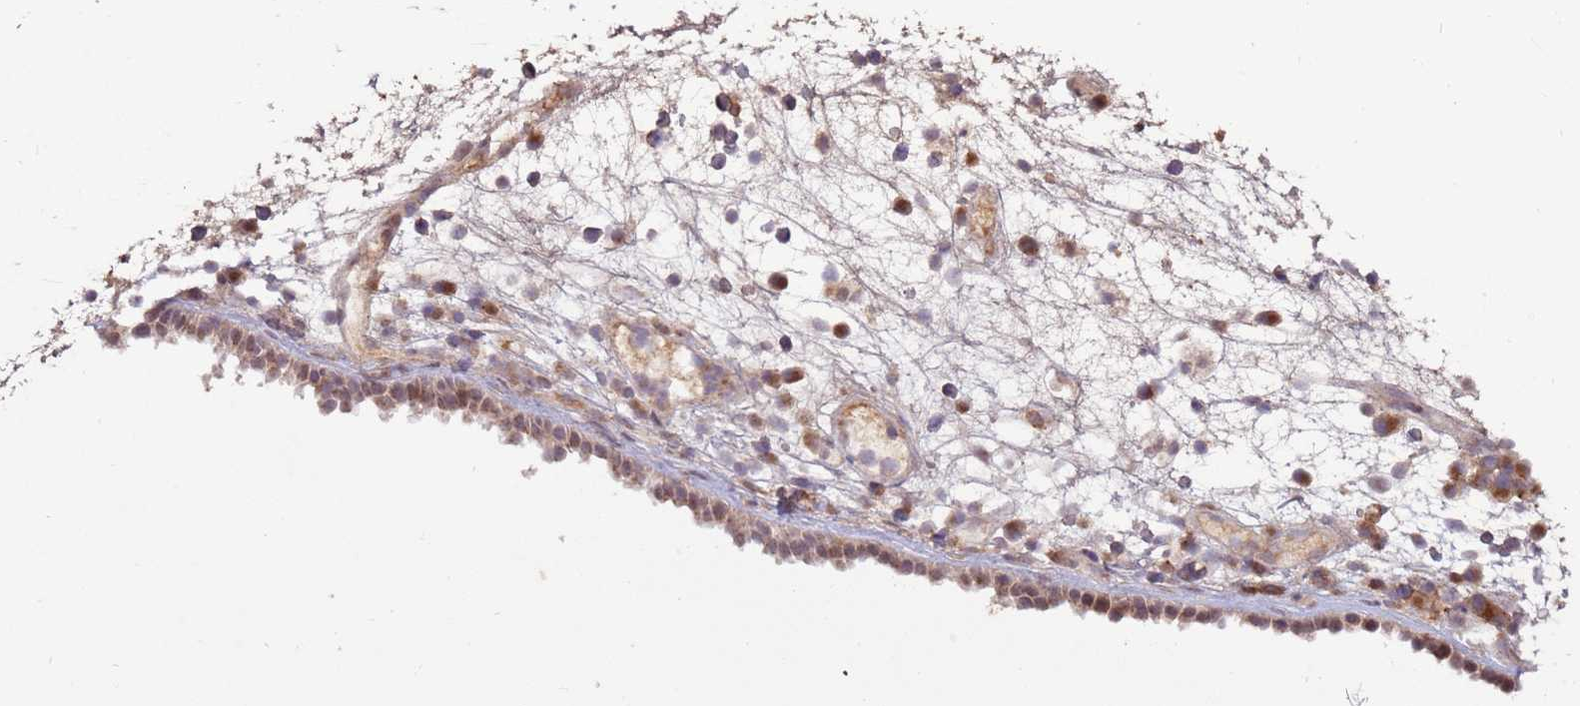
{"staining": {"intensity": "moderate", "quantity": ">75%", "location": "cytoplasmic/membranous"}, "tissue": "nasopharynx", "cell_type": "Respiratory epithelial cells", "image_type": "normal", "snomed": [{"axis": "morphology", "description": "Normal tissue, NOS"}, {"axis": "morphology", "description": "Inflammation, NOS"}, {"axis": "morphology", "description": "Malignant melanoma, Metastatic site"}, {"axis": "topography", "description": "Nasopharynx"}], "caption": "Nasopharynx stained with immunohistochemistry (IHC) shows moderate cytoplasmic/membranous positivity in approximately >75% of respiratory epithelial cells. (IHC, brightfield microscopy, high magnification).", "gene": "ZNF624", "patient": {"sex": "male", "age": 70}}